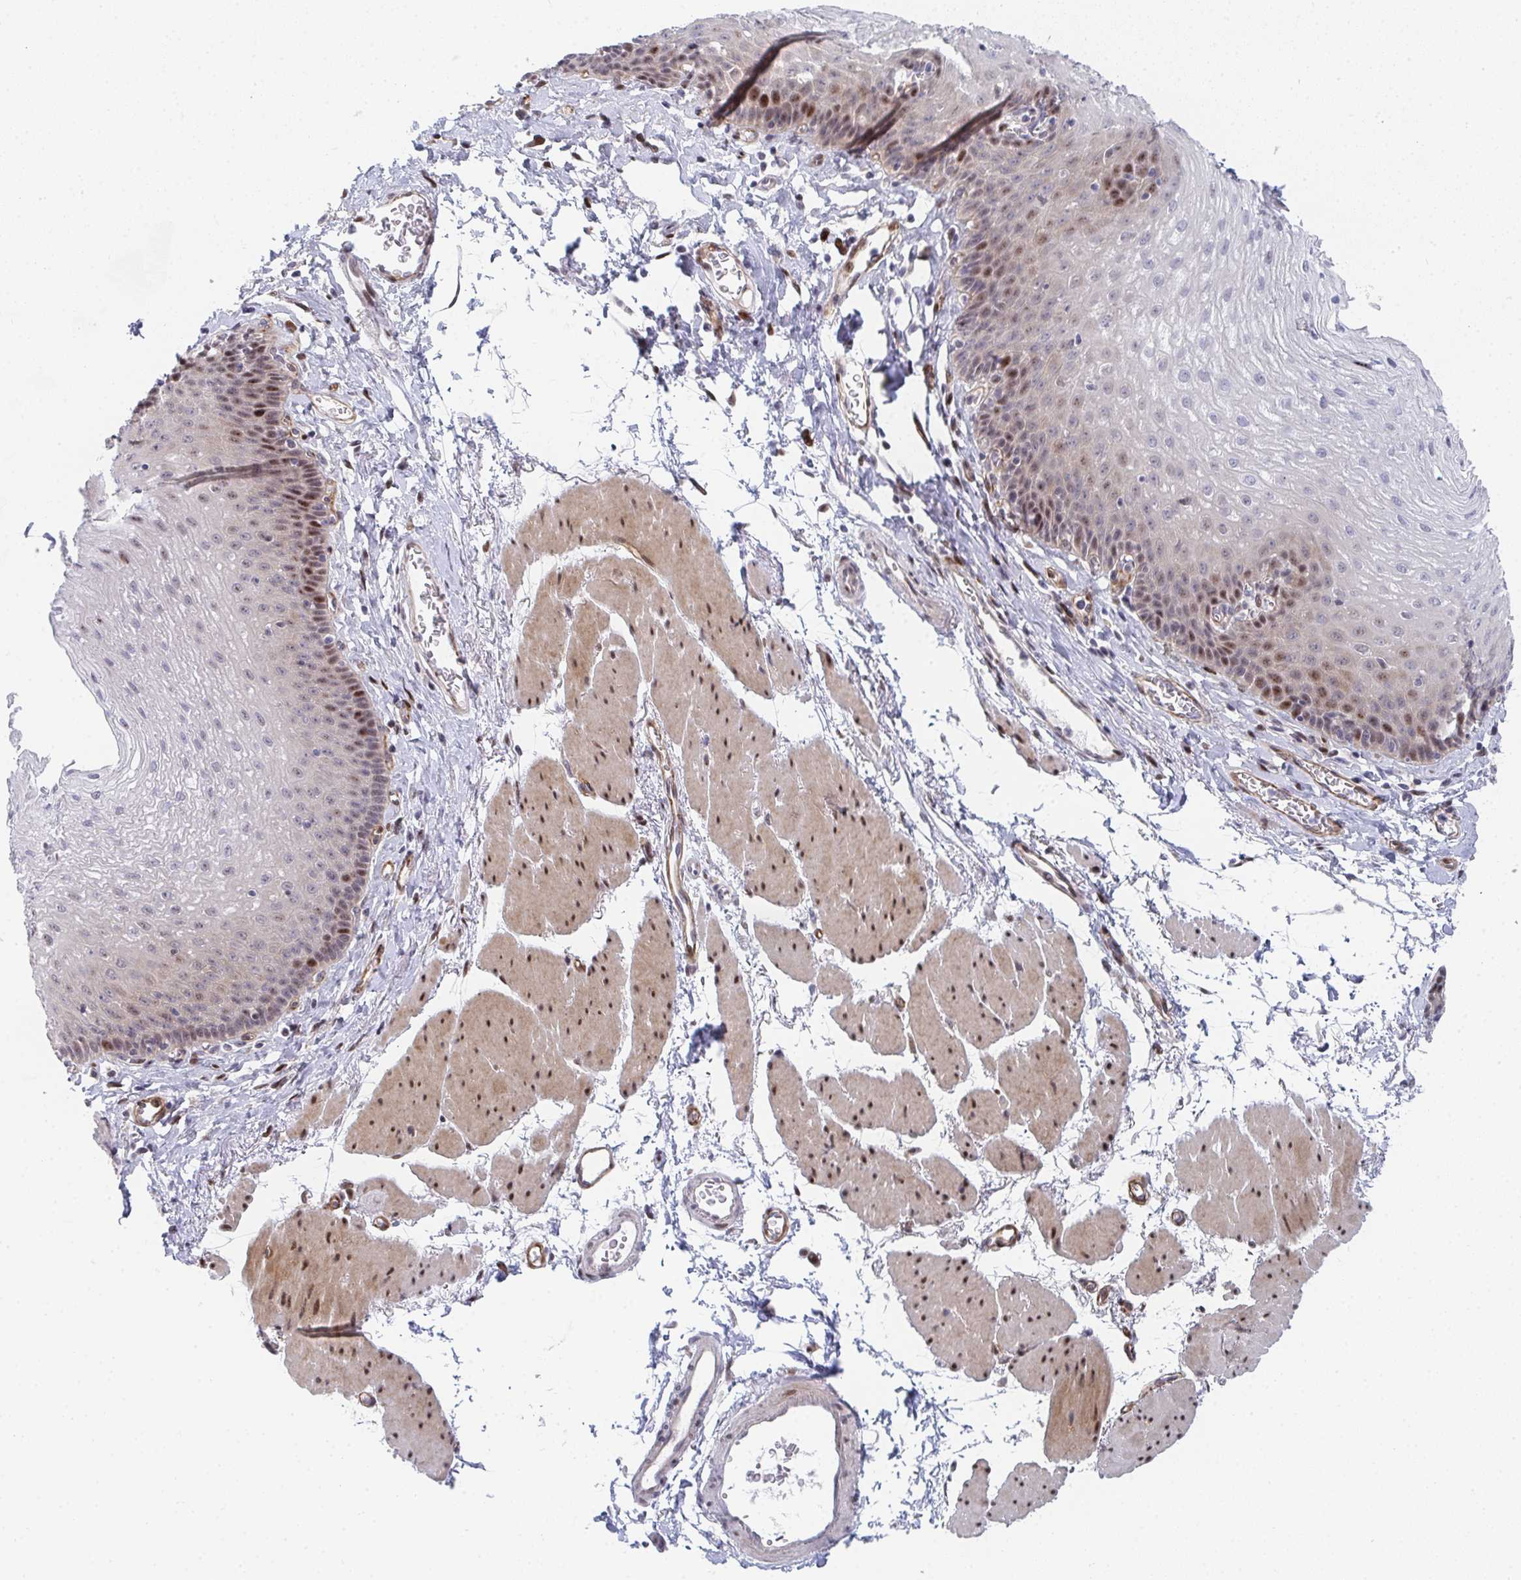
{"staining": {"intensity": "moderate", "quantity": "<25%", "location": "cytoplasmic/membranous,nuclear"}, "tissue": "esophagus", "cell_type": "Squamous epithelial cells", "image_type": "normal", "snomed": [{"axis": "morphology", "description": "Normal tissue, NOS"}, {"axis": "topography", "description": "Esophagus"}], "caption": "The photomicrograph exhibits immunohistochemical staining of normal esophagus. There is moderate cytoplasmic/membranous,nuclear staining is identified in approximately <25% of squamous epithelial cells. Nuclei are stained in blue.", "gene": "ZIC3", "patient": {"sex": "female", "age": 81}}